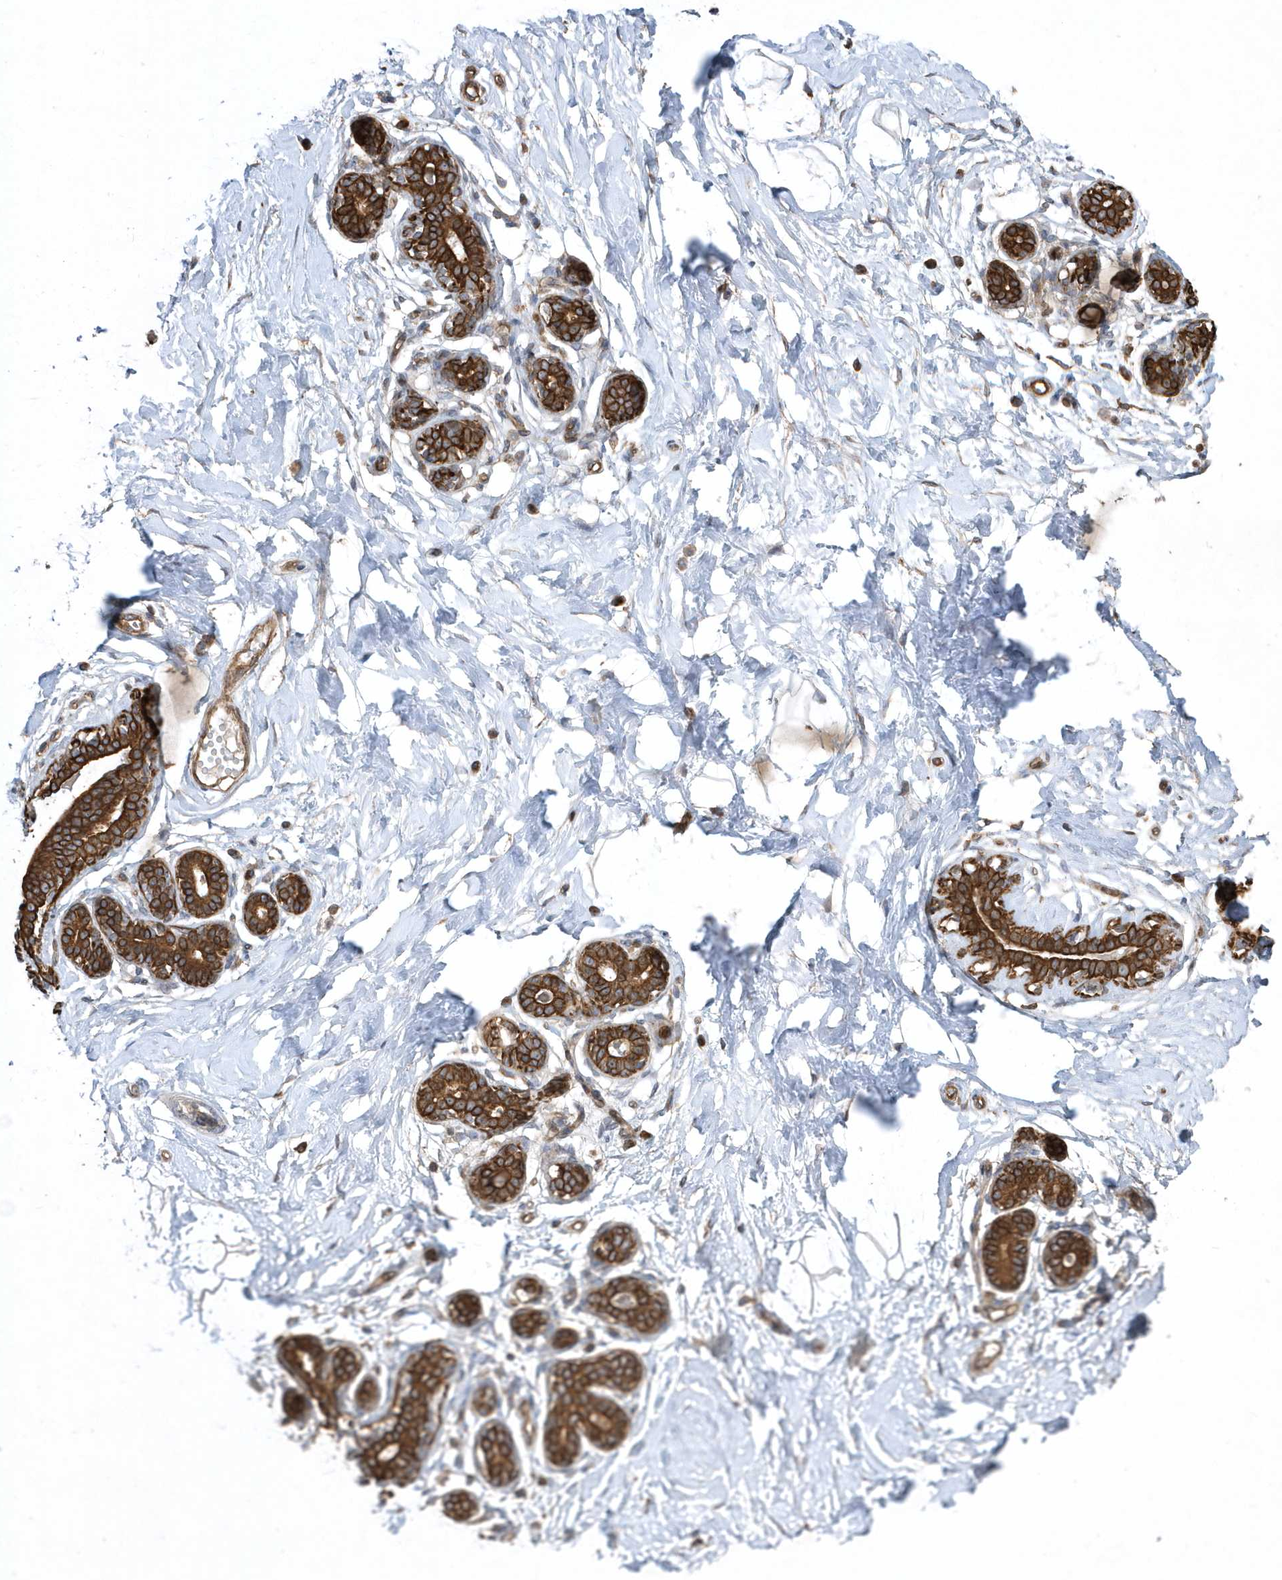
{"staining": {"intensity": "weak", "quantity": "25%-75%", "location": "cytoplasmic/membranous"}, "tissue": "breast", "cell_type": "Adipocytes", "image_type": "normal", "snomed": [{"axis": "morphology", "description": "Normal tissue, NOS"}, {"axis": "morphology", "description": "Adenoma, NOS"}, {"axis": "topography", "description": "Breast"}], "caption": "Immunohistochemical staining of unremarkable breast exhibits low levels of weak cytoplasmic/membranous positivity in about 25%-75% of adipocytes. The protein is shown in brown color, while the nuclei are stained blue.", "gene": "SENP8", "patient": {"sex": "female", "age": 23}}